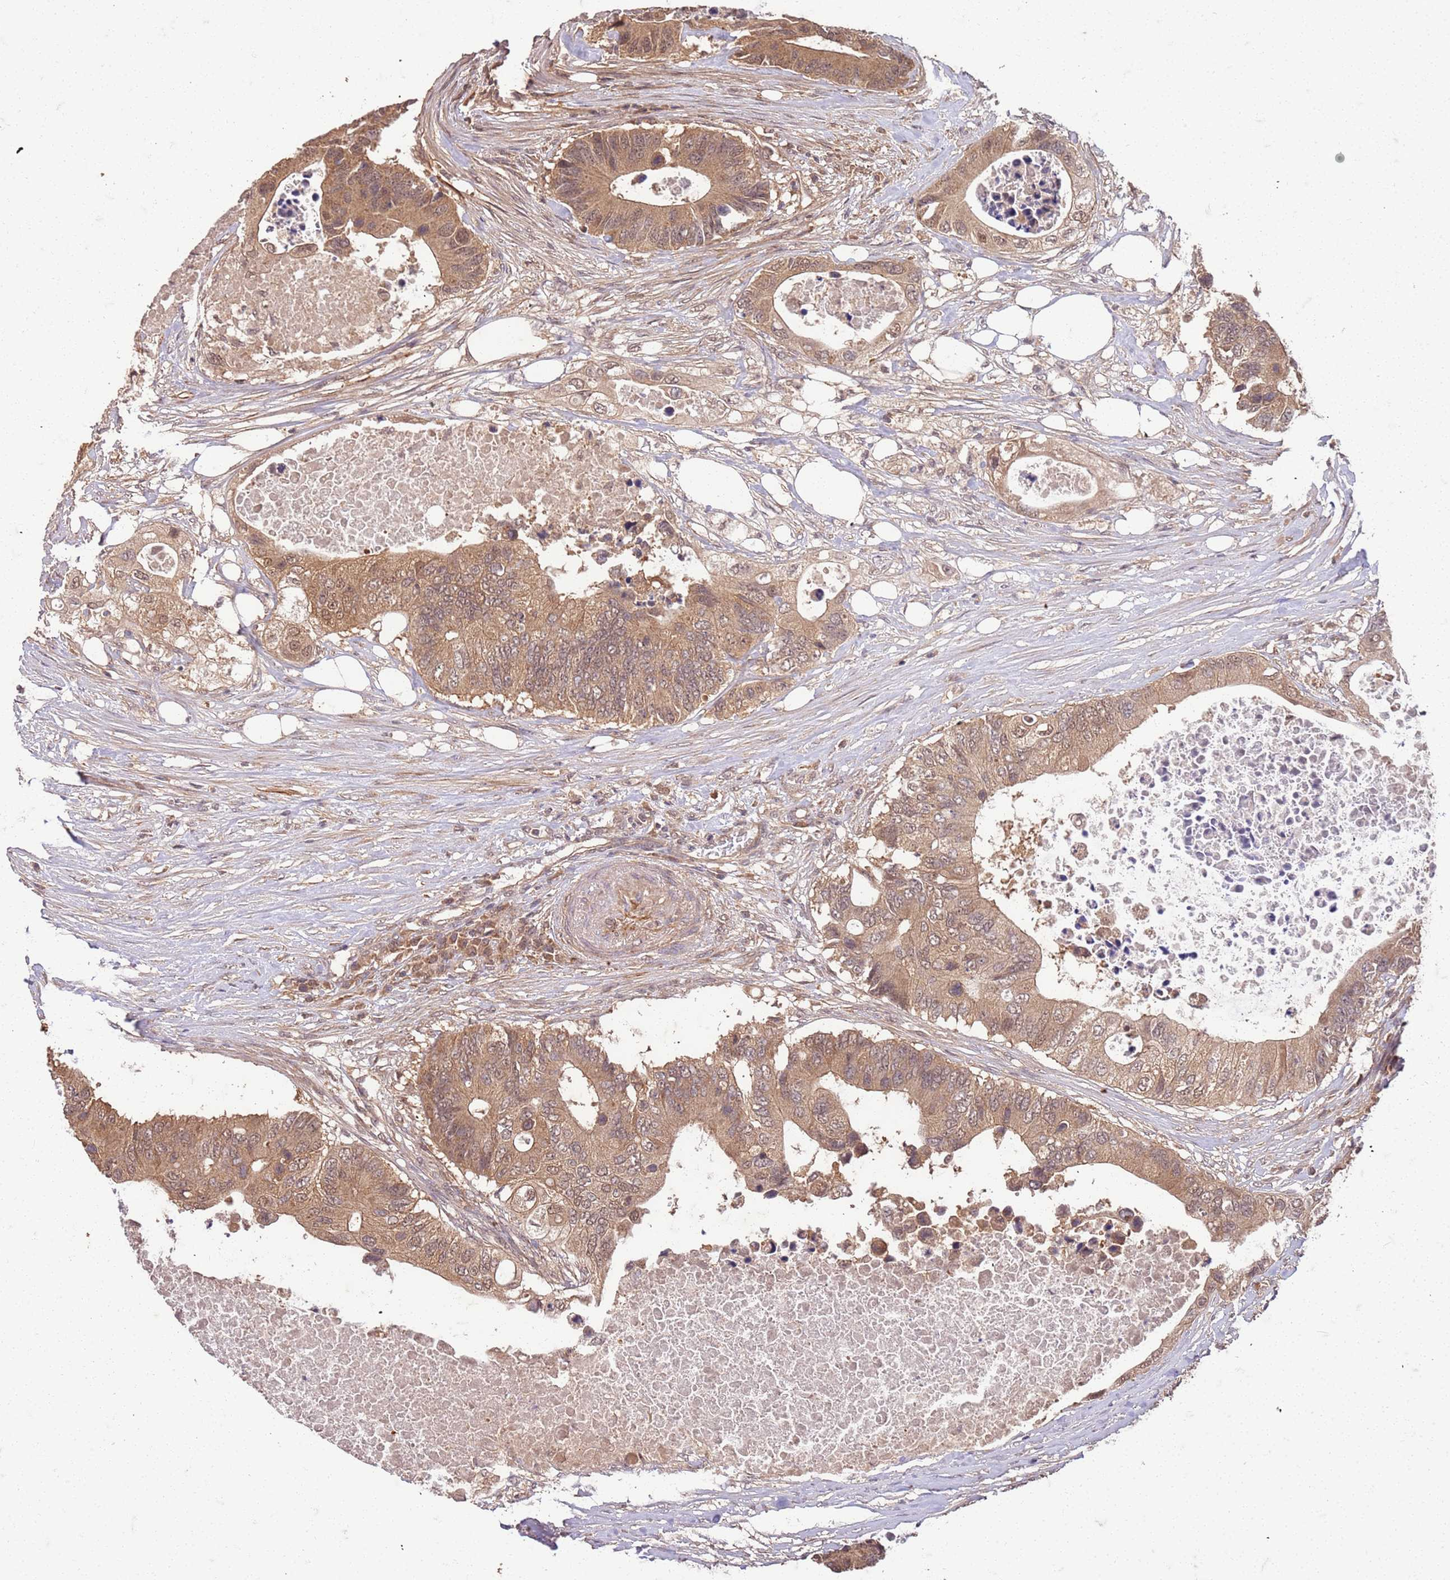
{"staining": {"intensity": "moderate", "quantity": ">75%", "location": "cytoplasmic/membranous,nuclear"}, "tissue": "colorectal cancer", "cell_type": "Tumor cells", "image_type": "cancer", "snomed": [{"axis": "morphology", "description": "Adenocarcinoma, NOS"}, {"axis": "topography", "description": "Colon"}], "caption": "Brown immunohistochemical staining in colorectal cancer (adenocarcinoma) shows moderate cytoplasmic/membranous and nuclear positivity in approximately >75% of tumor cells.", "gene": "UBE3A", "patient": {"sex": "male", "age": 71}}